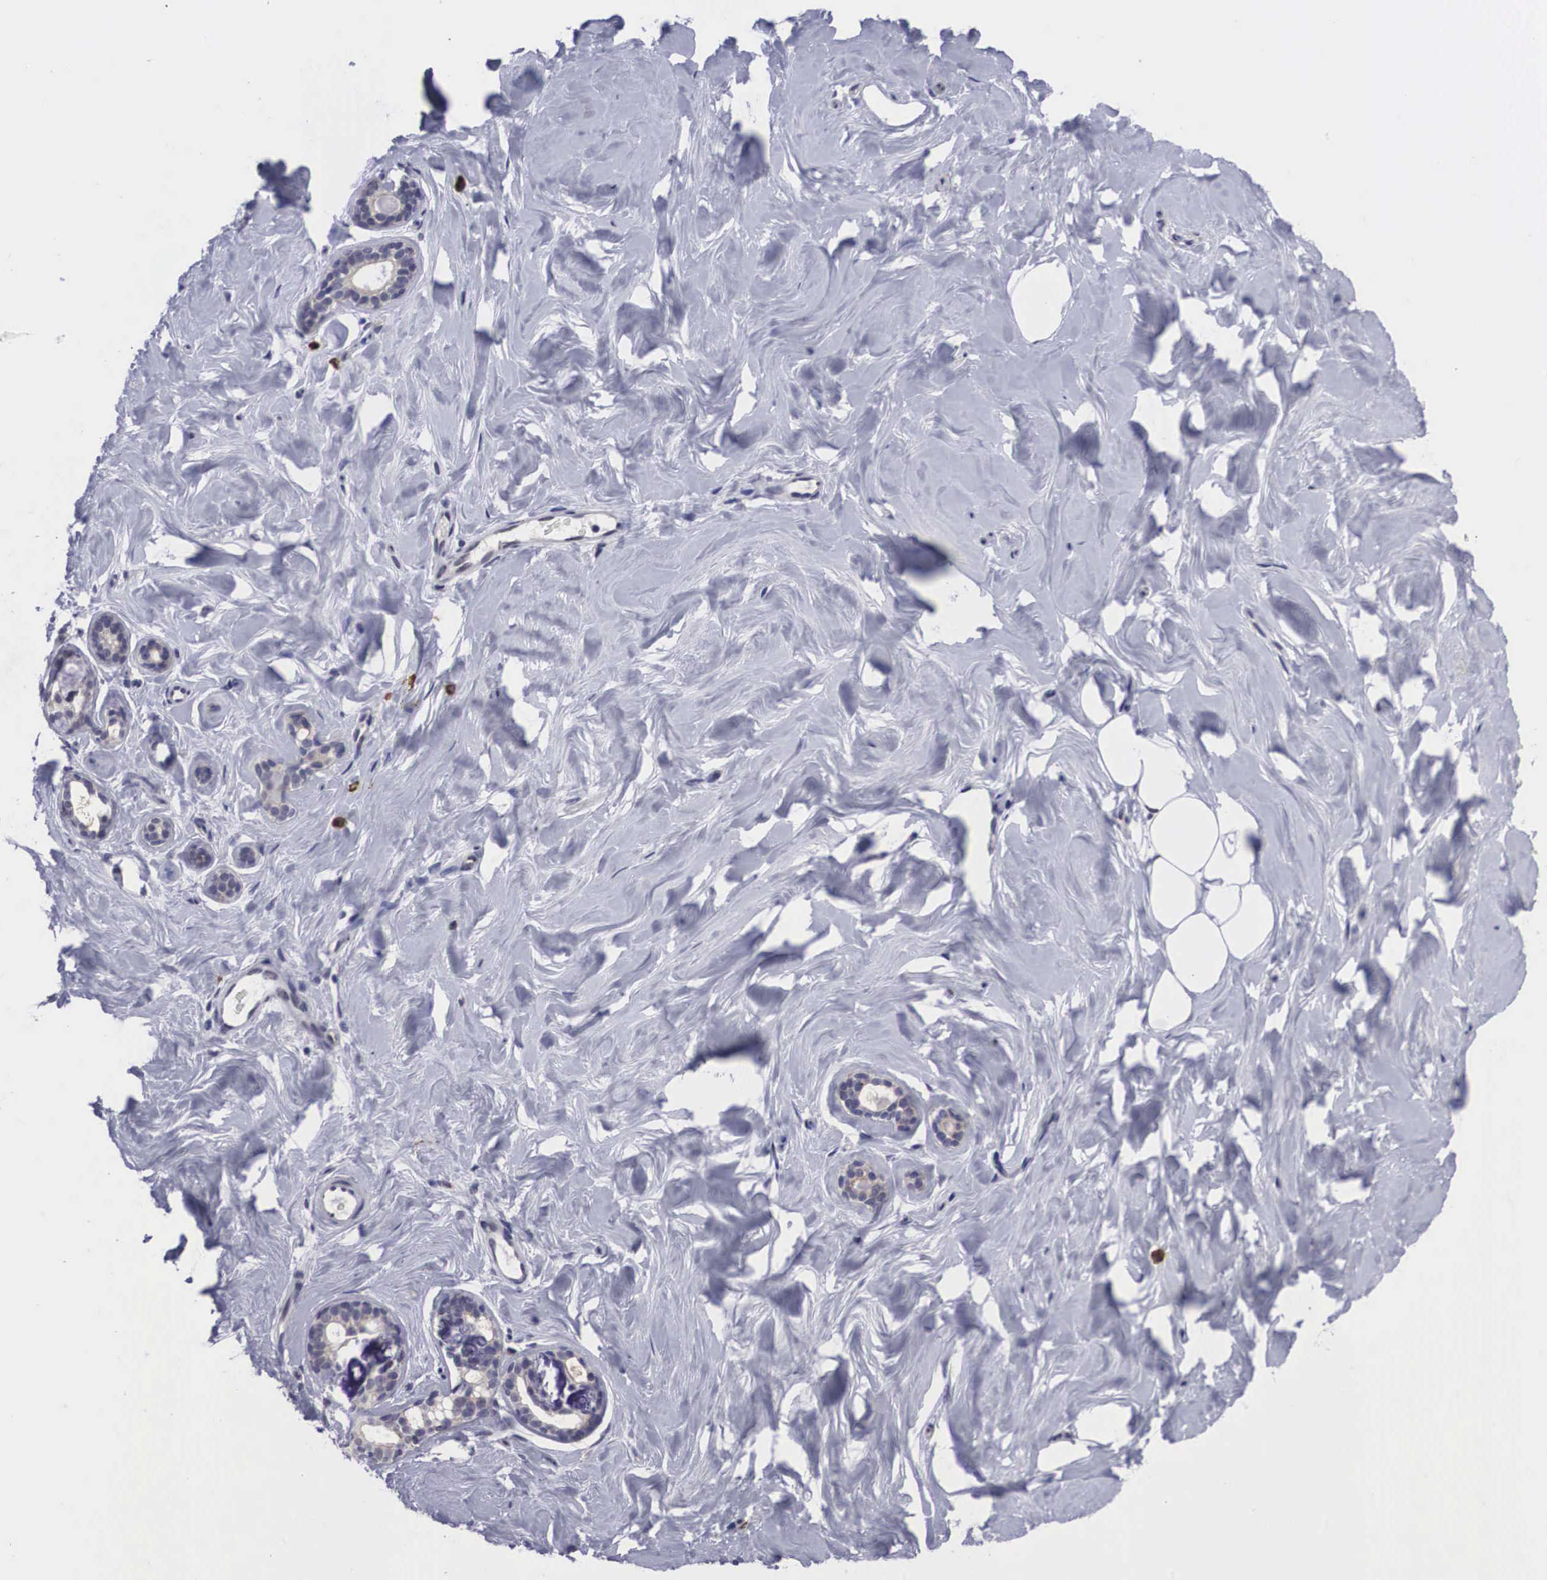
{"staining": {"intensity": "negative", "quantity": "none", "location": "none"}, "tissue": "breast", "cell_type": "Adipocytes", "image_type": "normal", "snomed": [{"axis": "morphology", "description": "Normal tissue, NOS"}, {"axis": "topography", "description": "Breast"}], "caption": "The histopathology image exhibits no staining of adipocytes in benign breast.", "gene": "CRELD2", "patient": {"sex": "female", "age": 54}}